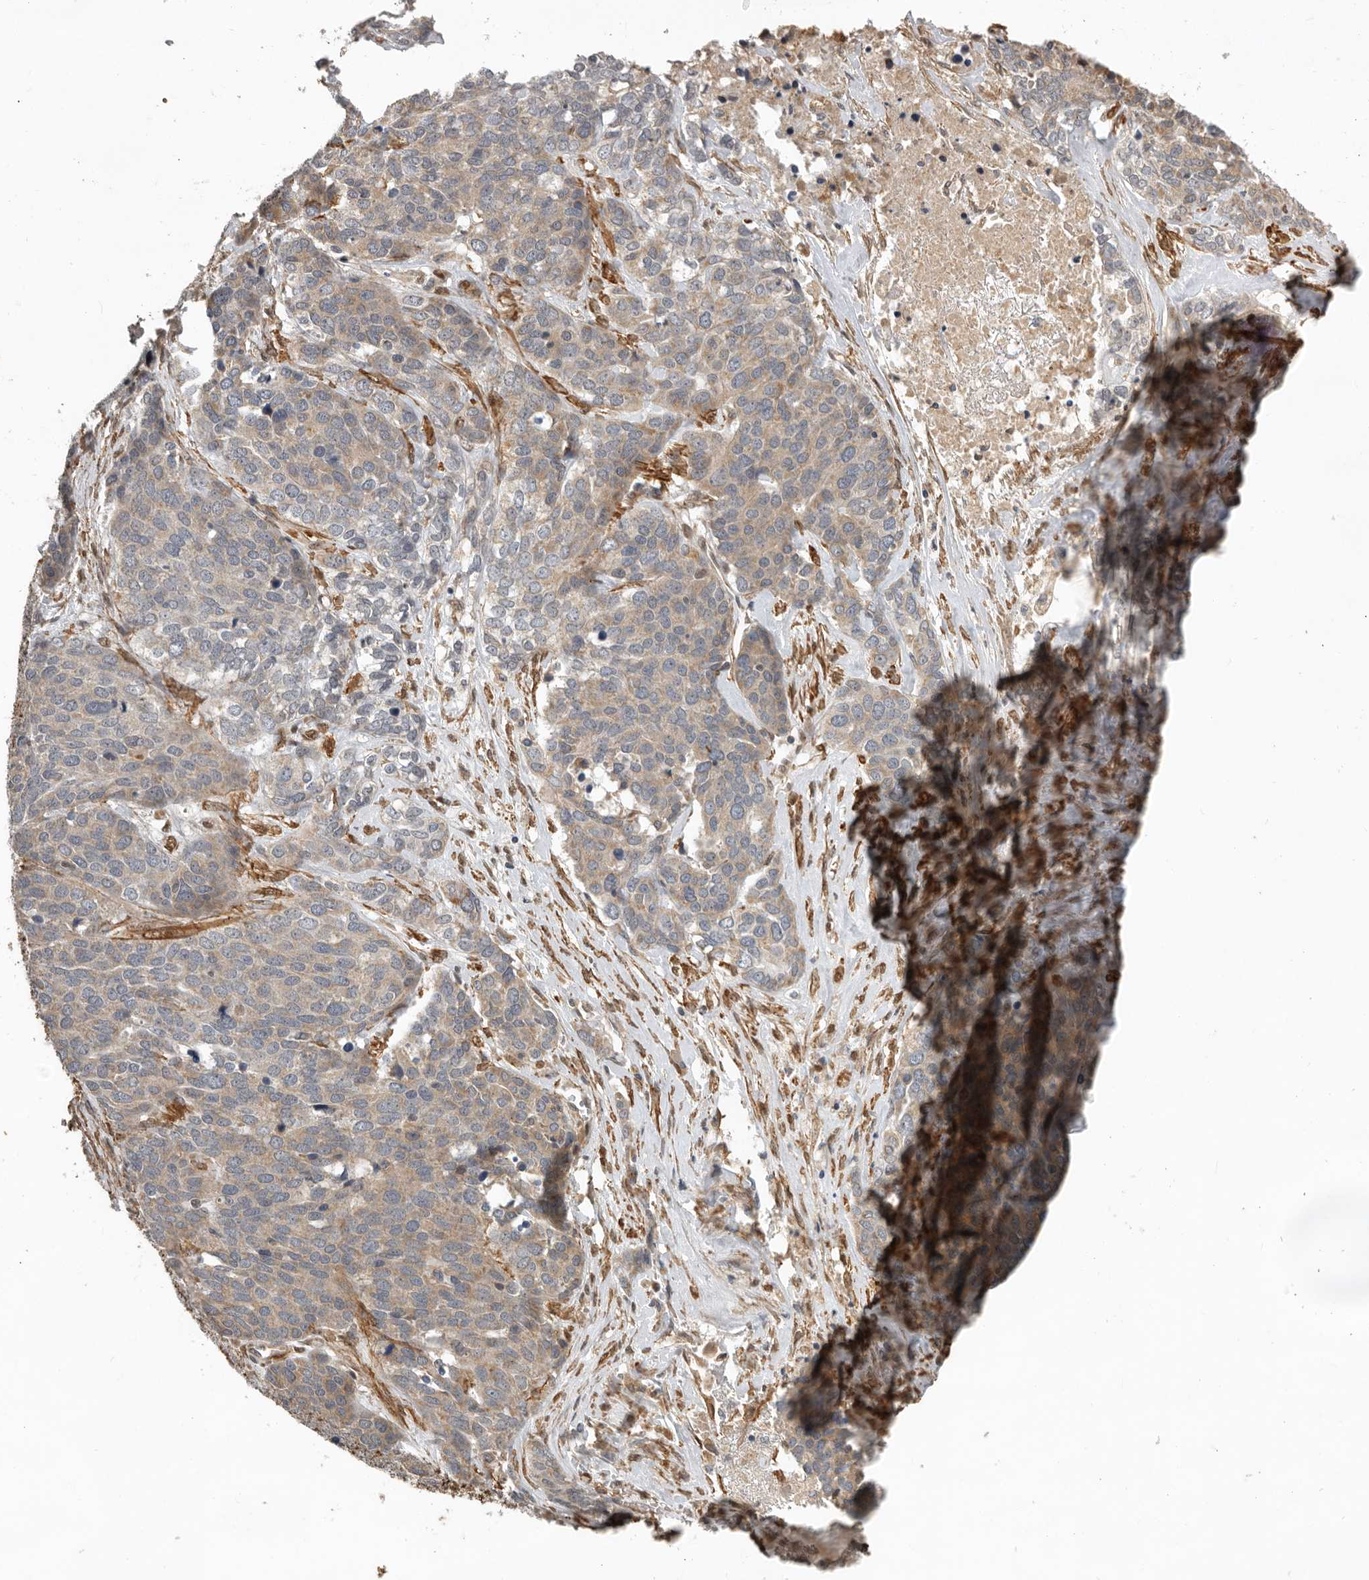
{"staining": {"intensity": "weak", "quantity": "25%-75%", "location": "cytoplasmic/membranous"}, "tissue": "ovarian cancer", "cell_type": "Tumor cells", "image_type": "cancer", "snomed": [{"axis": "morphology", "description": "Cystadenocarcinoma, serous, NOS"}, {"axis": "topography", "description": "Ovary"}], "caption": "Protein analysis of serous cystadenocarcinoma (ovarian) tissue reveals weak cytoplasmic/membranous staining in about 25%-75% of tumor cells.", "gene": "RNF157", "patient": {"sex": "female", "age": 44}}